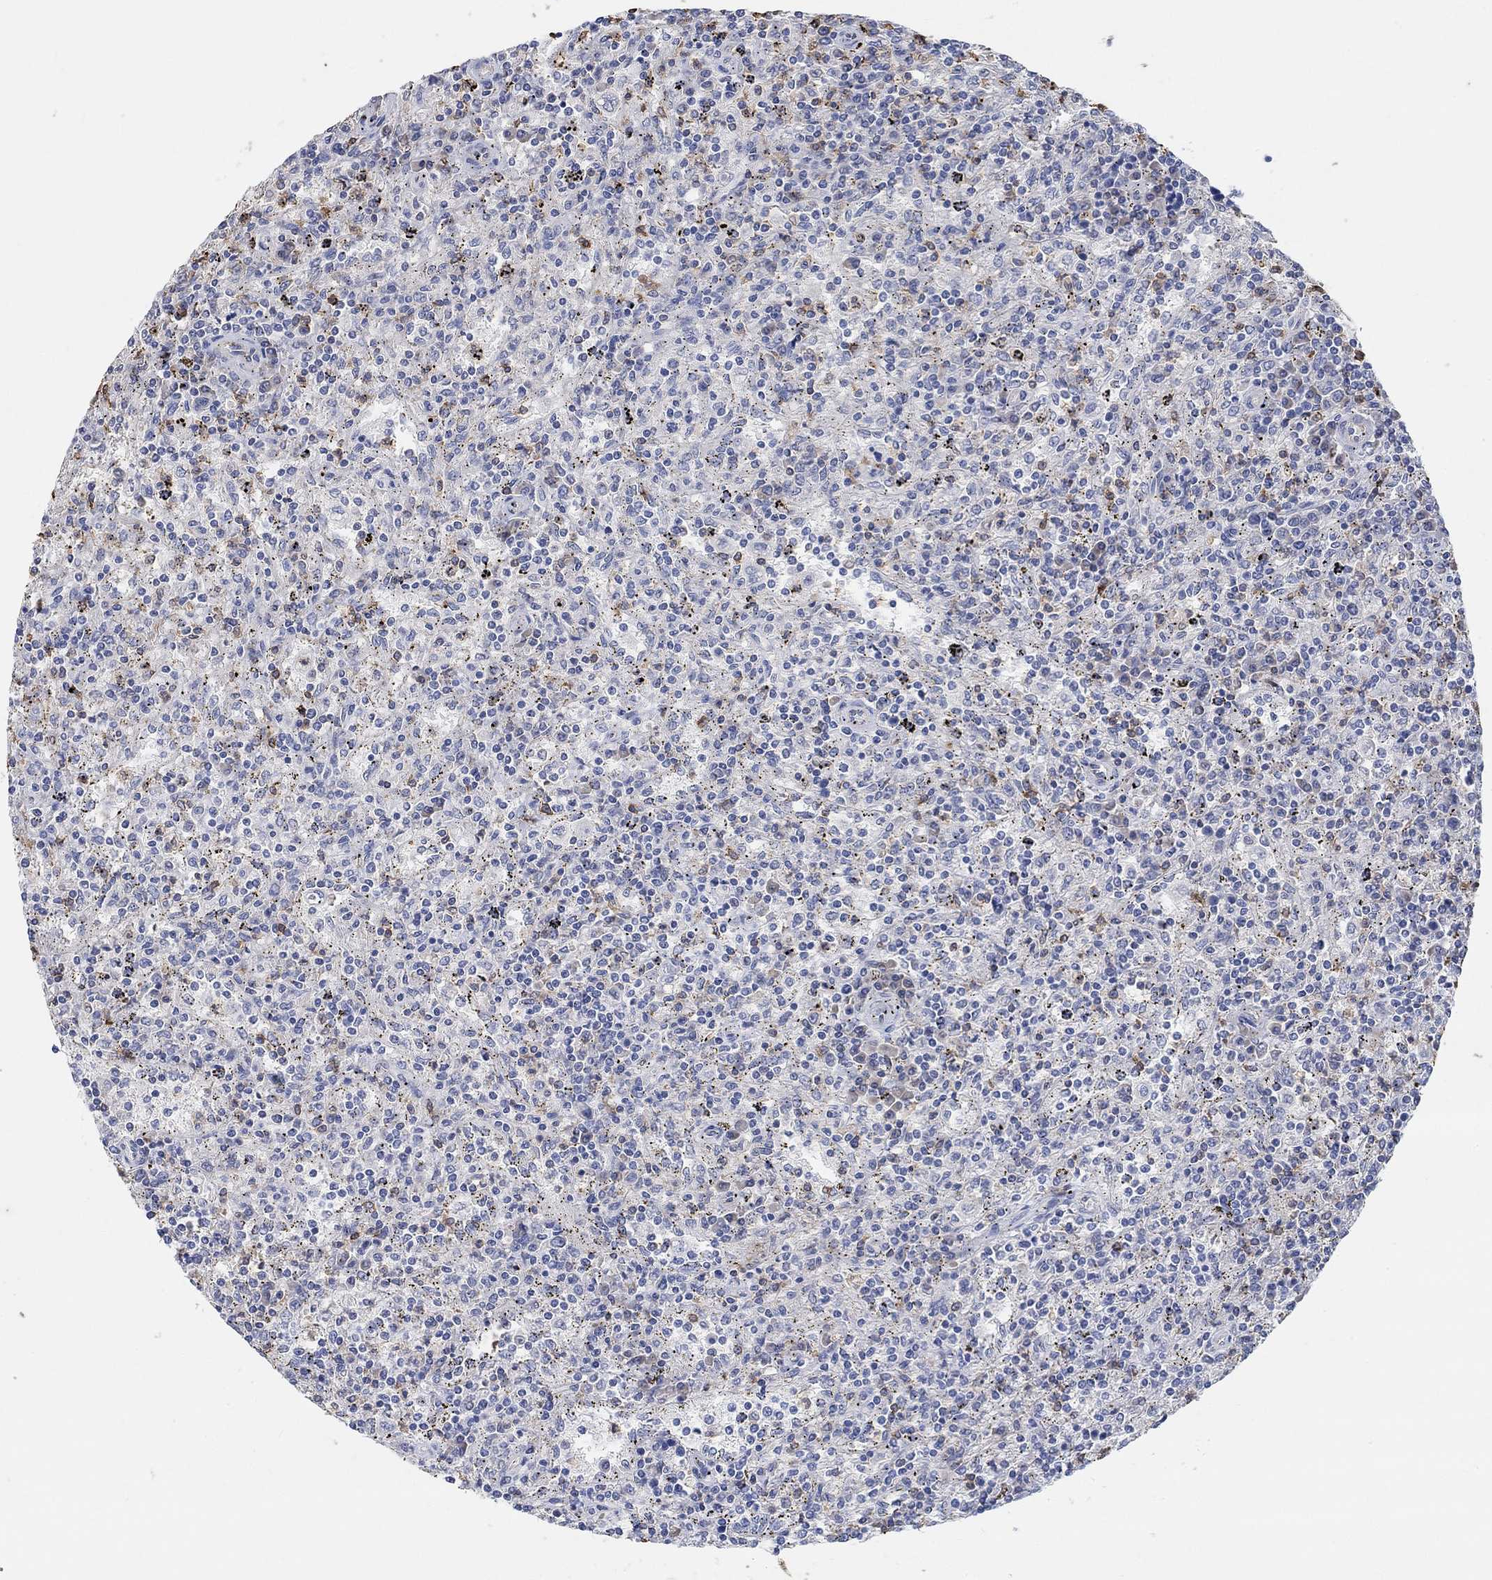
{"staining": {"intensity": "negative", "quantity": "none", "location": "none"}, "tissue": "lymphoma", "cell_type": "Tumor cells", "image_type": "cancer", "snomed": [{"axis": "morphology", "description": "Malignant lymphoma, non-Hodgkin's type, Low grade"}, {"axis": "topography", "description": "Spleen"}], "caption": "High magnification brightfield microscopy of lymphoma stained with DAB (3,3'-diaminobenzidine) (brown) and counterstained with hematoxylin (blue): tumor cells show no significant positivity.", "gene": "SYT16", "patient": {"sex": "male", "age": 62}}